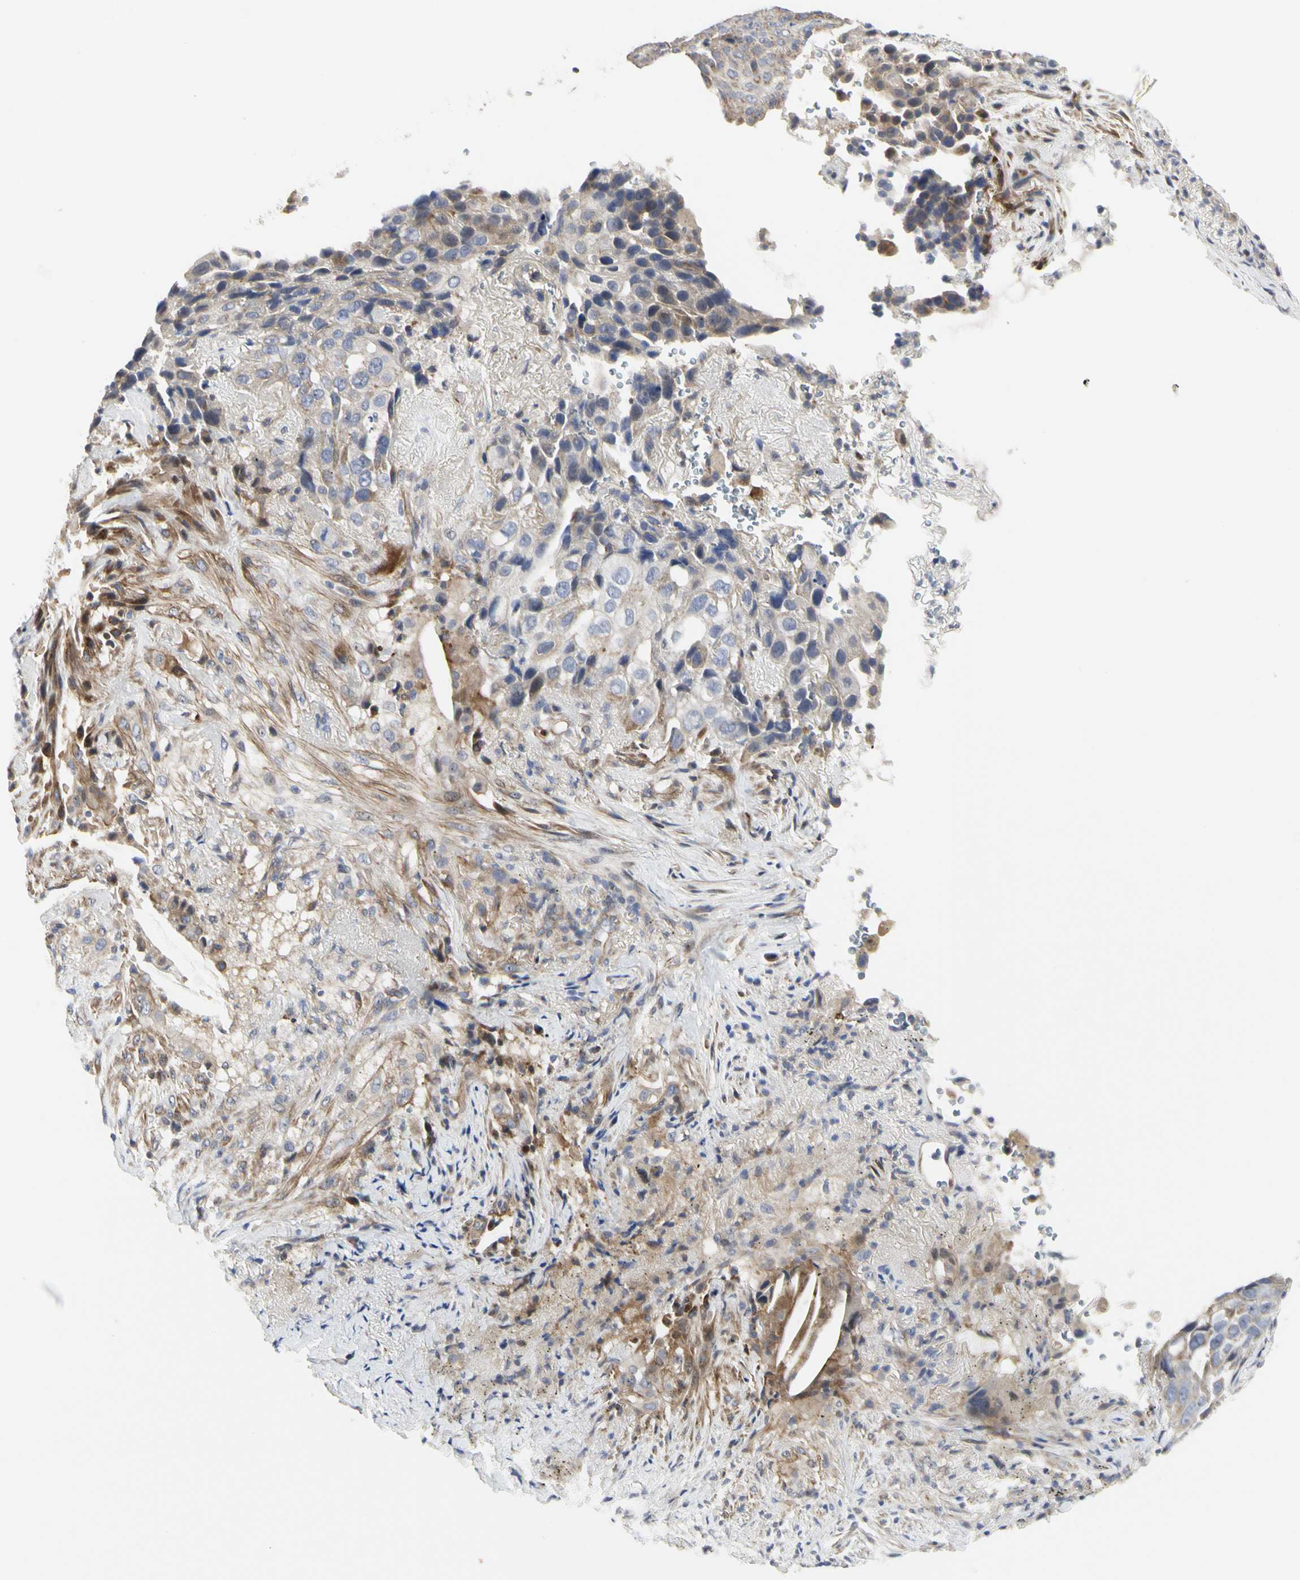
{"staining": {"intensity": "moderate", "quantity": "25%-75%", "location": "cytoplasmic/membranous"}, "tissue": "lung cancer", "cell_type": "Tumor cells", "image_type": "cancer", "snomed": [{"axis": "morphology", "description": "Squamous cell carcinoma, NOS"}, {"axis": "topography", "description": "Lung"}], "caption": "Lung cancer (squamous cell carcinoma) was stained to show a protein in brown. There is medium levels of moderate cytoplasmic/membranous staining in about 25%-75% of tumor cells.", "gene": "SHANK2", "patient": {"sex": "male", "age": 54}}